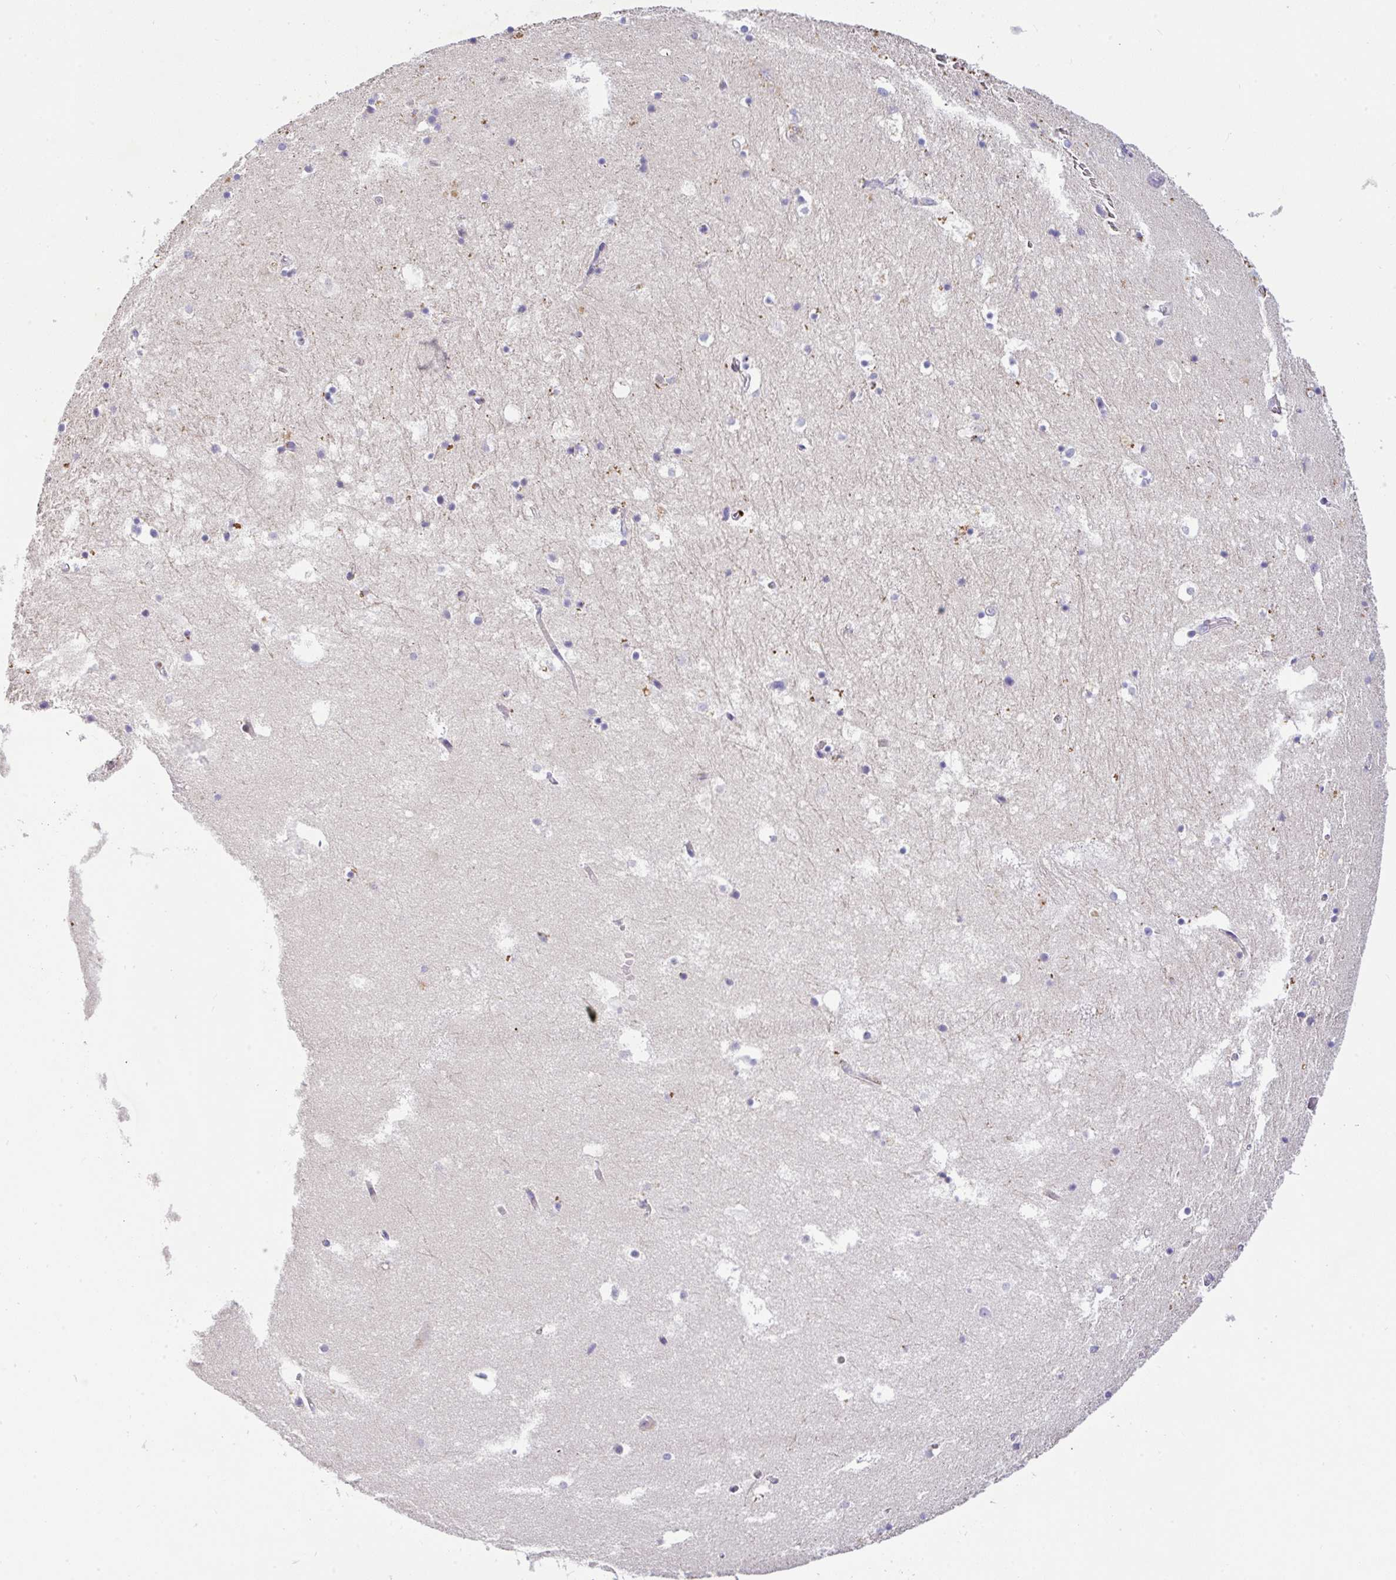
{"staining": {"intensity": "negative", "quantity": "none", "location": "none"}, "tissue": "hippocampus", "cell_type": "Glial cells", "image_type": "normal", "snomed": [{"axis": "morphology", "description": "Normal tissue, NOS"}, {"axis": "topography", "description": "Hippocampus"}], "caption": "High magnification brightfield microscopy of normal hippocampus stained with DAB (3,3'-diaminobenzidine) (brown) and counterstained with hematoxylin (blue): glial cells show no significant staining.", "gene": "EPN3", "patient": {"sex": "female", "age": 52}}